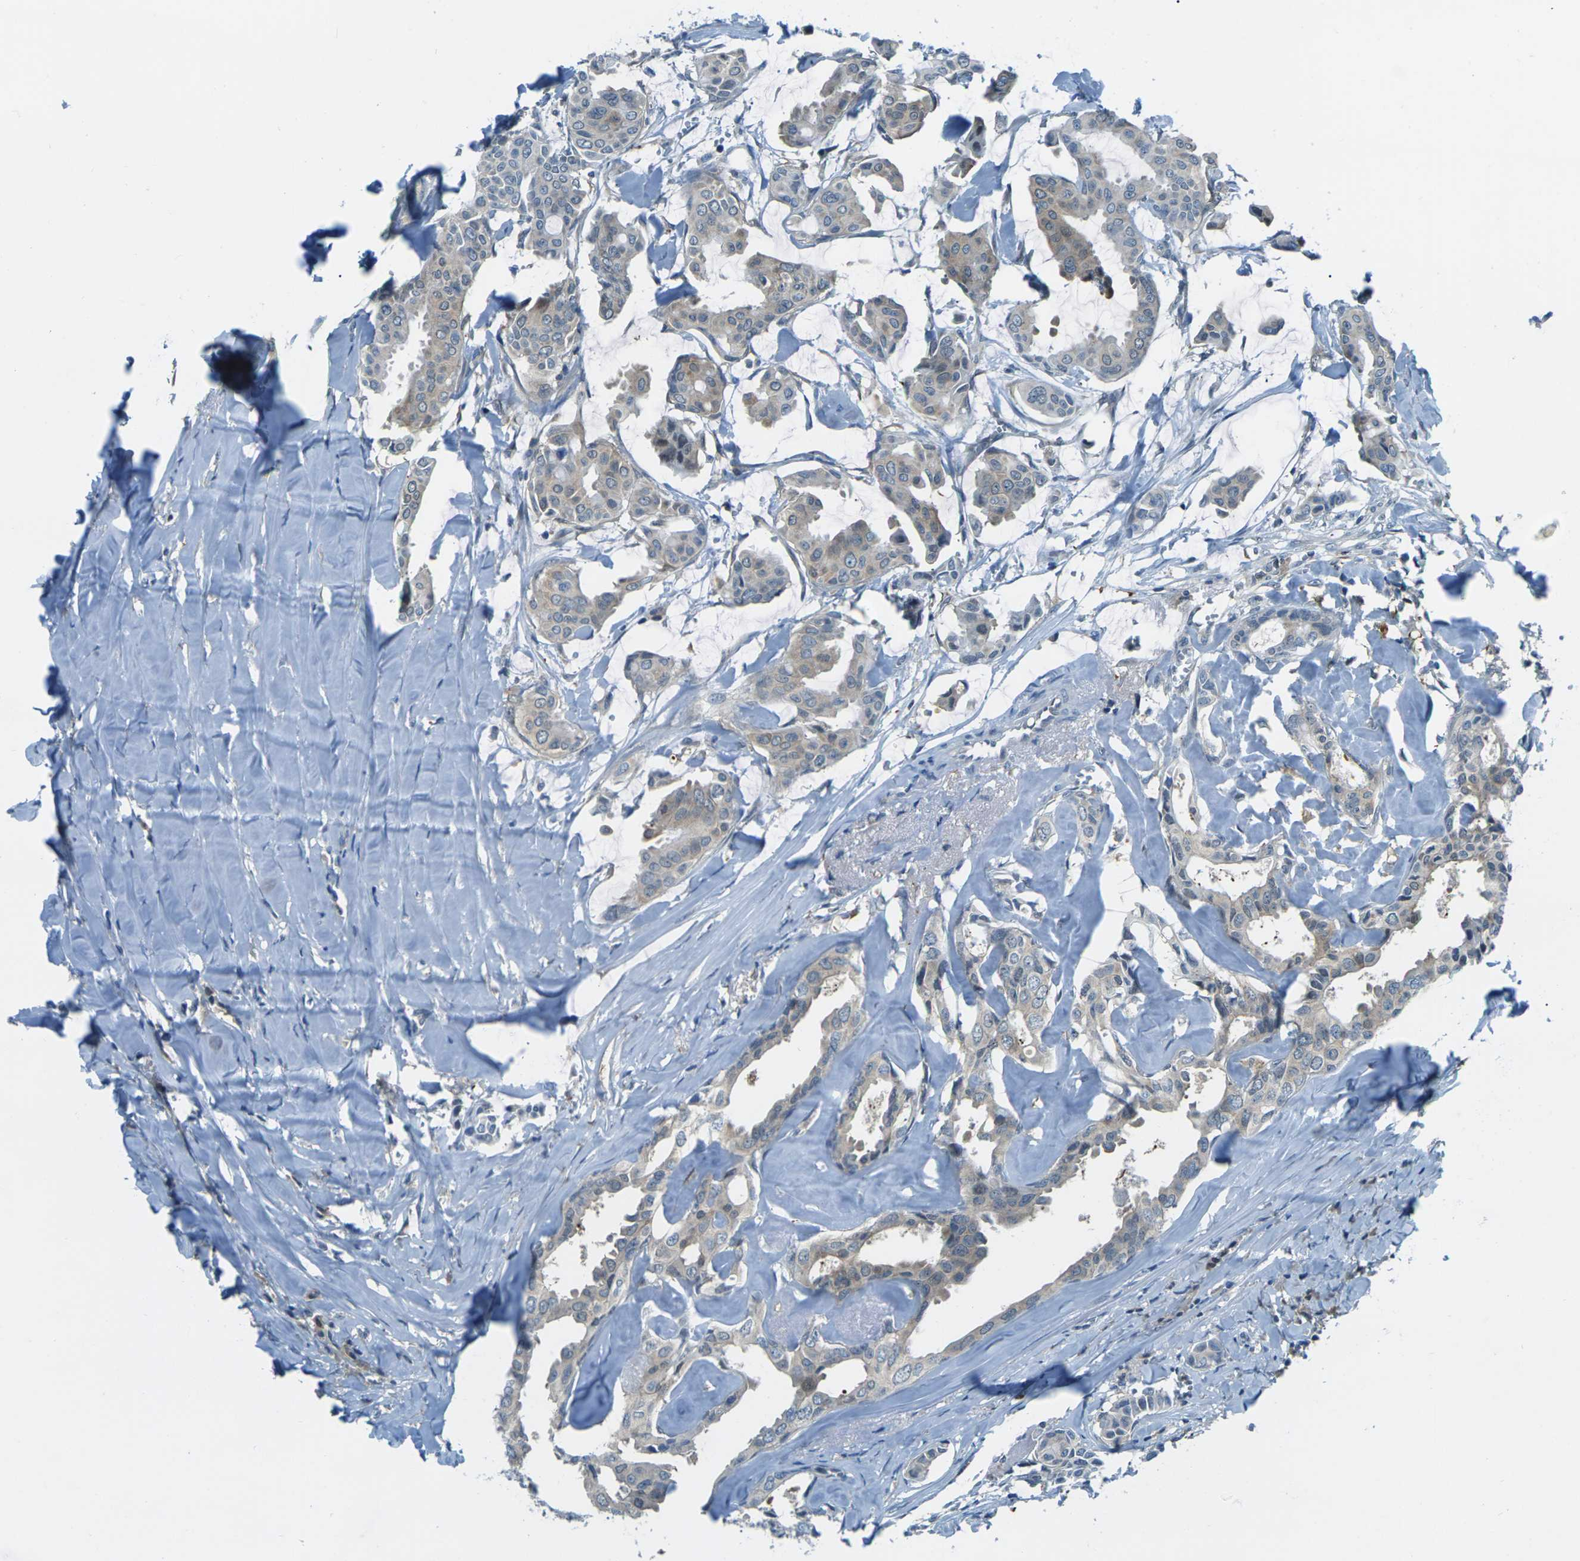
{"staining": {"intensity": "weak", "quantity": "<25%", "location": "cytoplasmic/membranous"}, "tissue": "head and neck cancer", "cell_type": "Tumor cells", "image_type": "cancer", "snomed": [{"axis": "morphology", "description": "Adenocarcinoma, NOS"}, {"axis": "topography", "description": "Salivary gland"}, {"axis": "topography", "description": "Head-Neck"}], "caption": "Immunohistochemistry (IHC) image of neoplastic tissue: human head and neck adenocarcinoma stained with DAB exhibits no significant protein positivity in tumor cells.", "gene": "NANOS2", "patient": {"sex": "female", "age": 59}}